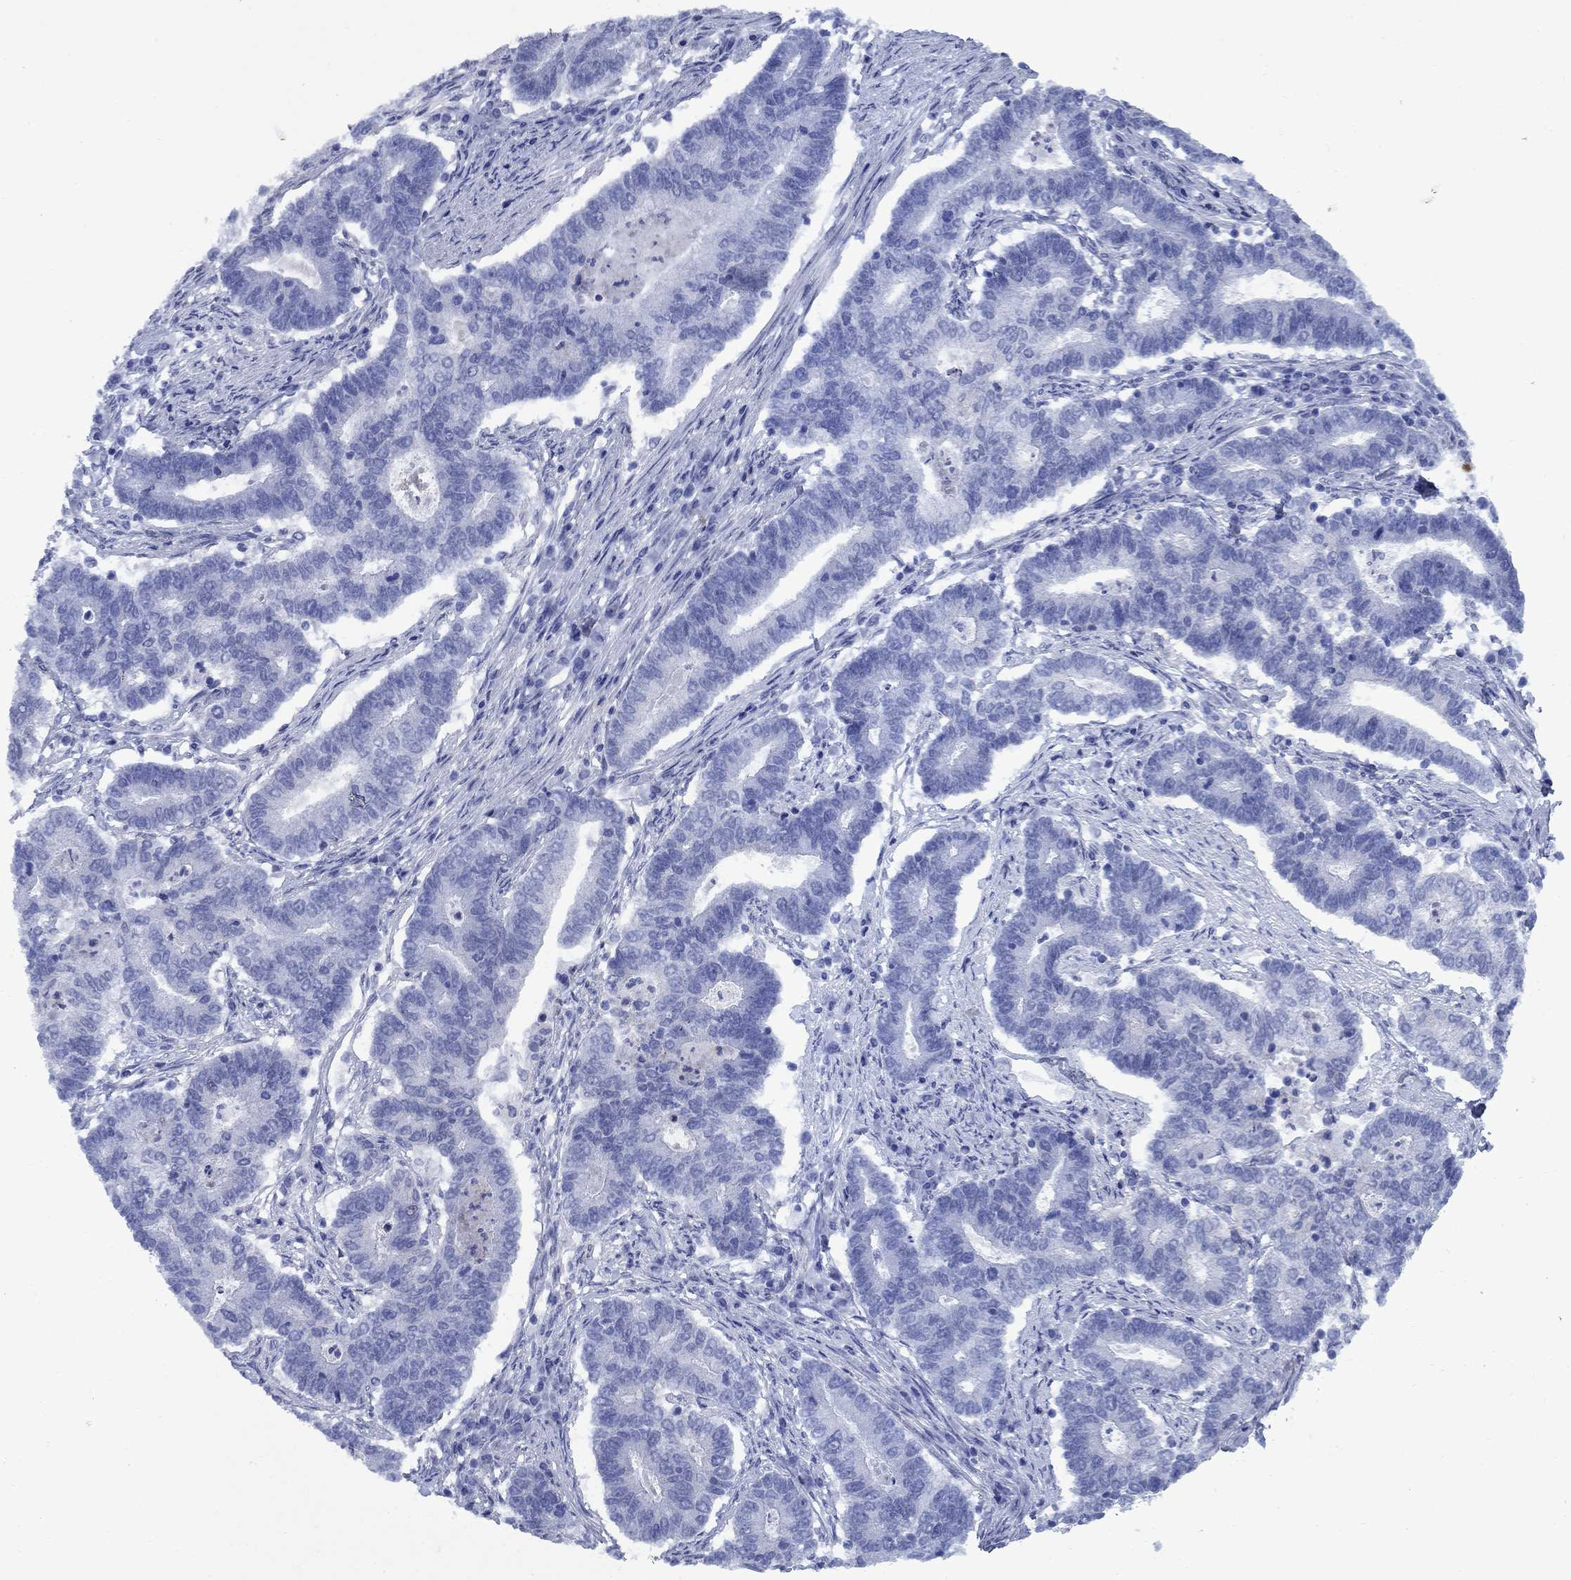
{"staining": {"intensity": "negative", "quantity": "none", "location": "none"}, "tissue": "endometrial cancer", "cell_type": "Tumor cells", "image_type": "cancer", "snomed": [{"axis": "morphology", "description": "Adenocarcinoma, NOS"}, {"axis": "topography", "description": "Uterus"}, {"axis": "topography", "description": "Endometrium"}], "caption": "This is an immunohistochemistry histopathology image of human endometrial adenocarcinoma. There is no positivity in tumor cells.", "gene": "STAB2", "patient": {"sex": "female", "age": 54}}